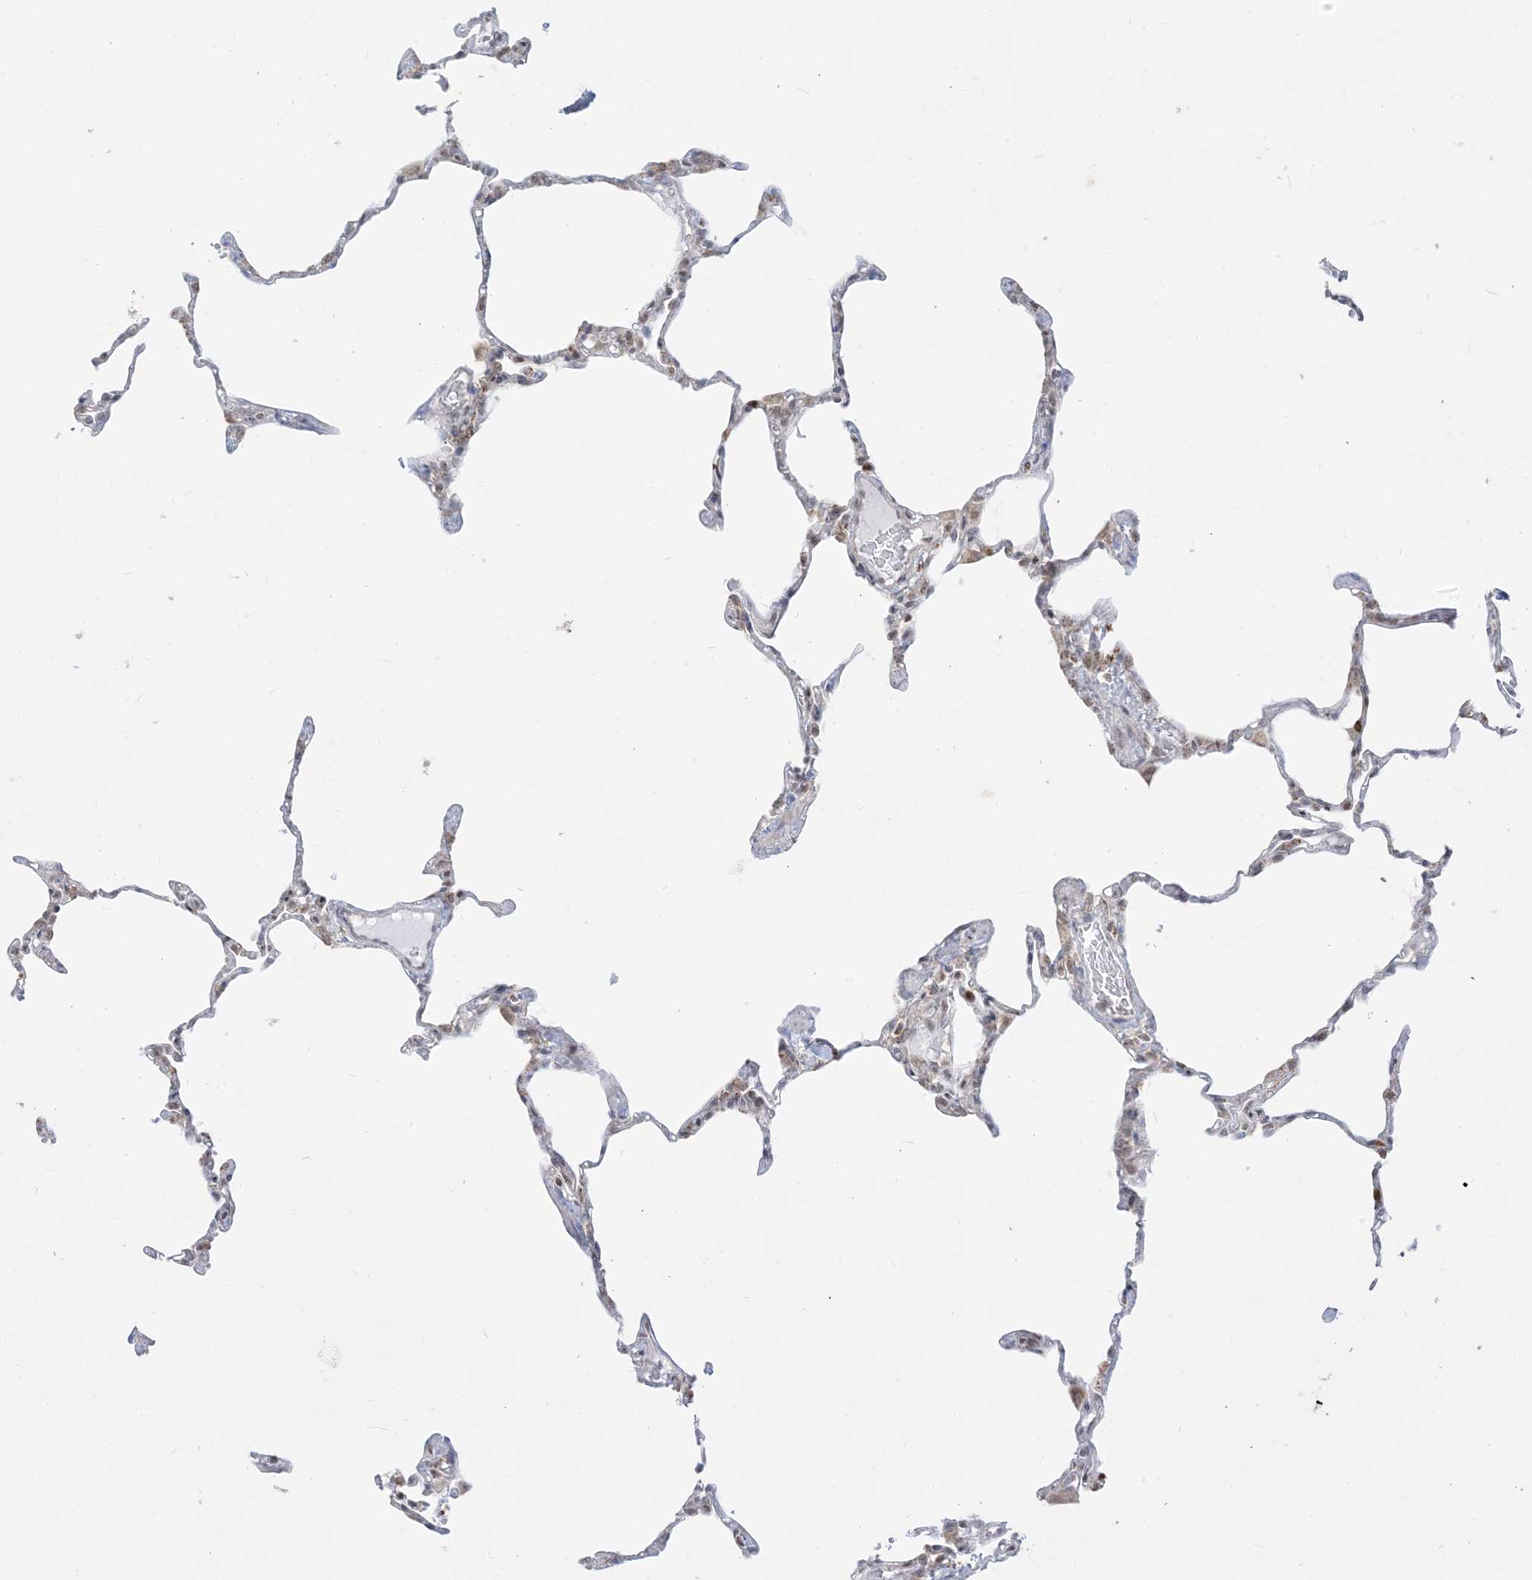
{"staining": {"intensity": "weak", "quantity": "<25%", "location": "cytoplasmic/membranous"}, "tissue": "lung", "cell_type": "Alveolar cells", "image_type": "normal", "snomed": [{"axis": "morphology", "description": "Normal tissue, NOS"}, {"axis": "topography", "description": "Lung"}], "caption": "This is a micrograph of immunohistochemistry (IHC) staining of benign lung, which shows no staining in alveolar cells. (Brightfield microscopy of DAB (3,3'-diaminobenzidine) immunohistochemistry at high magnification).", "gene": "KANSL3", "patient": {"sex": "male", "age": 20}}